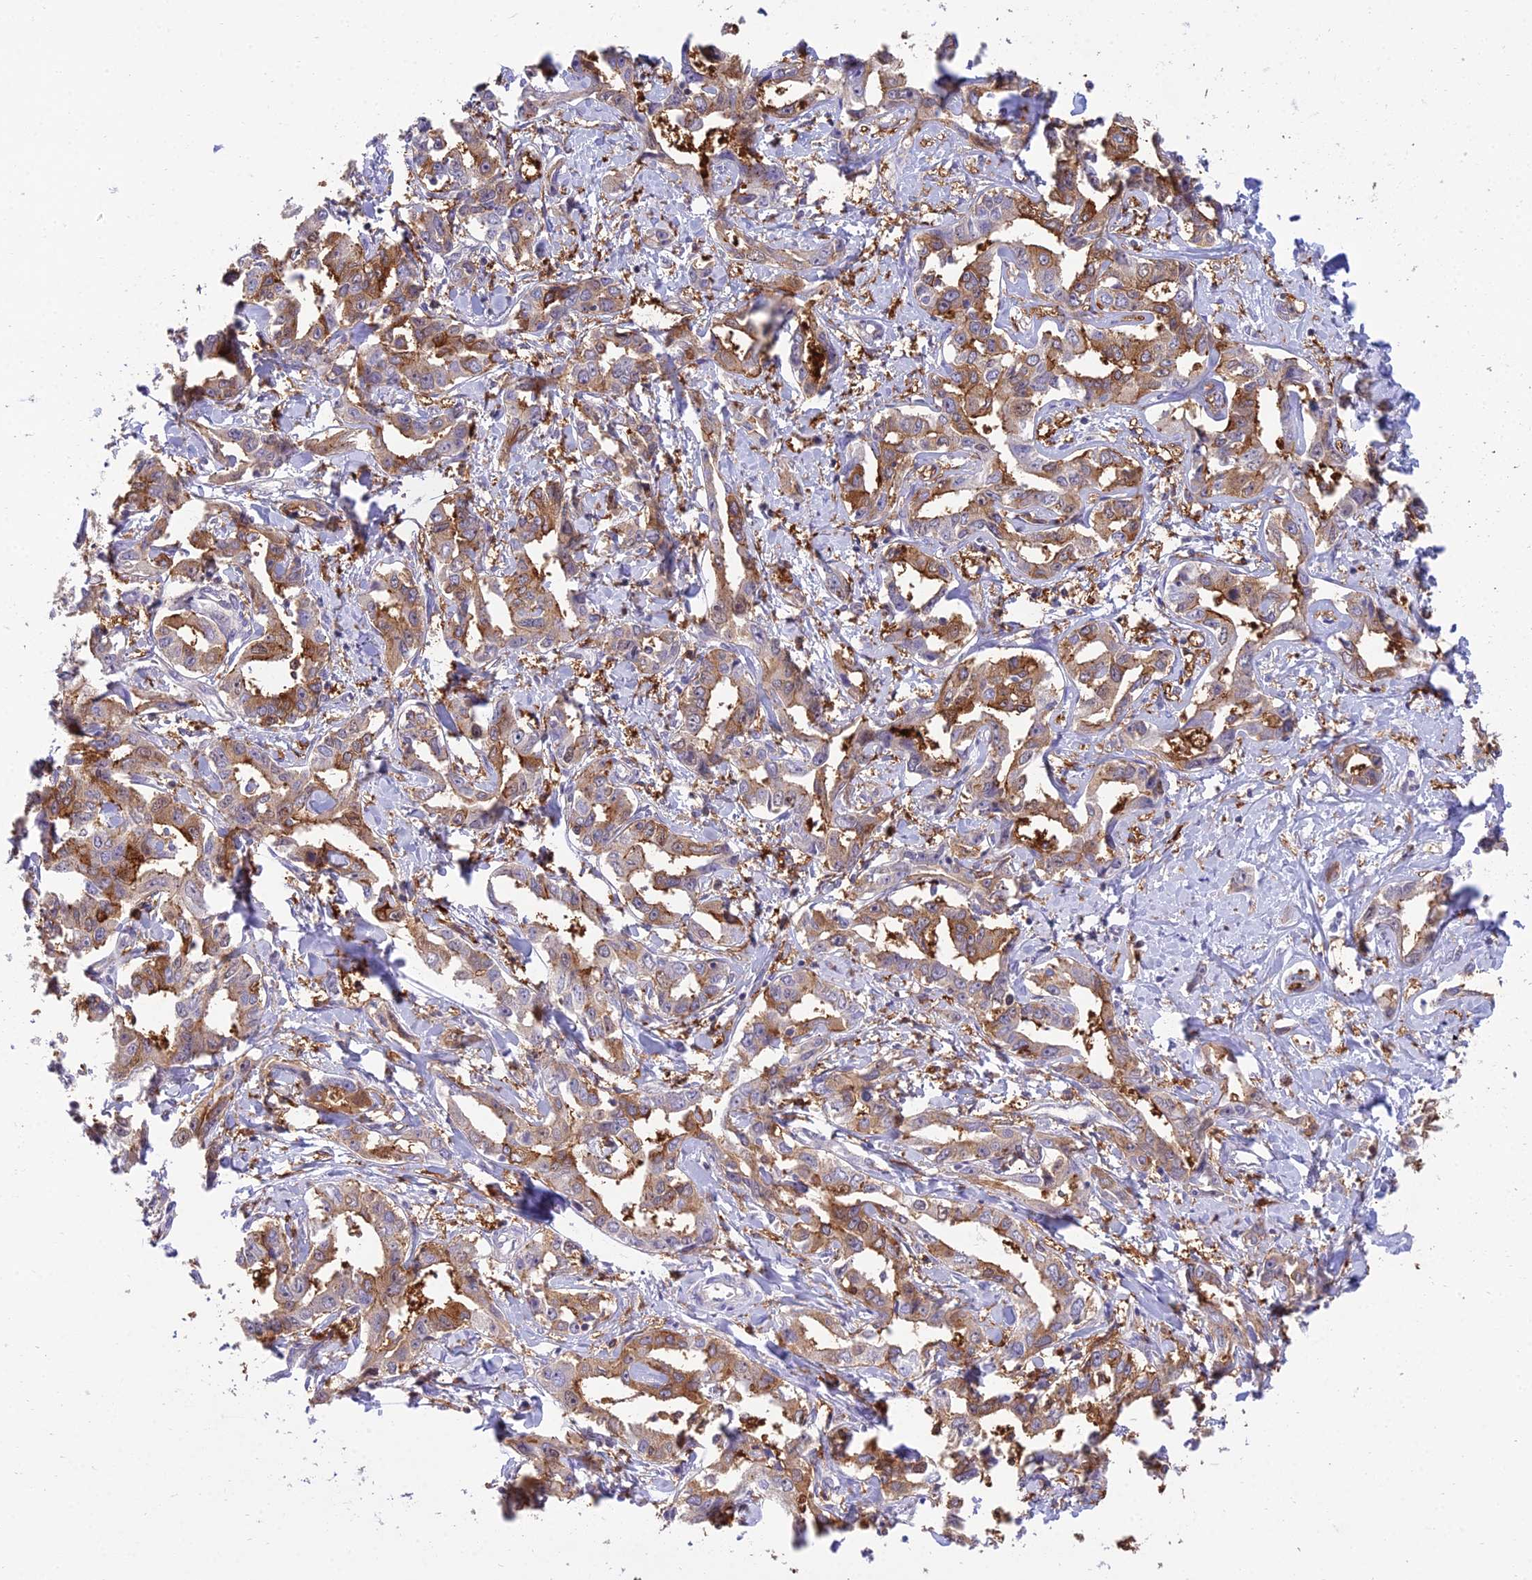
{"staining": {"intensity": "moderate", "quantity": ">75%", "location": "cytoplasmic/membranous"}, "tissue": "liver cancer", "cell_type": "Tumor cells", "image_type": "cancer", "snomed": [{"axis": "morphology", "description": "Cholangiocarcinoma"}, {"axis": "topography", "description": "Liver"}], "caption": "Human cholangiocarcinoma (liver) stained with a brown dye displays moderate cytoplasmic/membranous positive staining in about >75% of tumor cells.", "gene": "UBE2G1", "patient": {"sex": "male", "age": 59}}